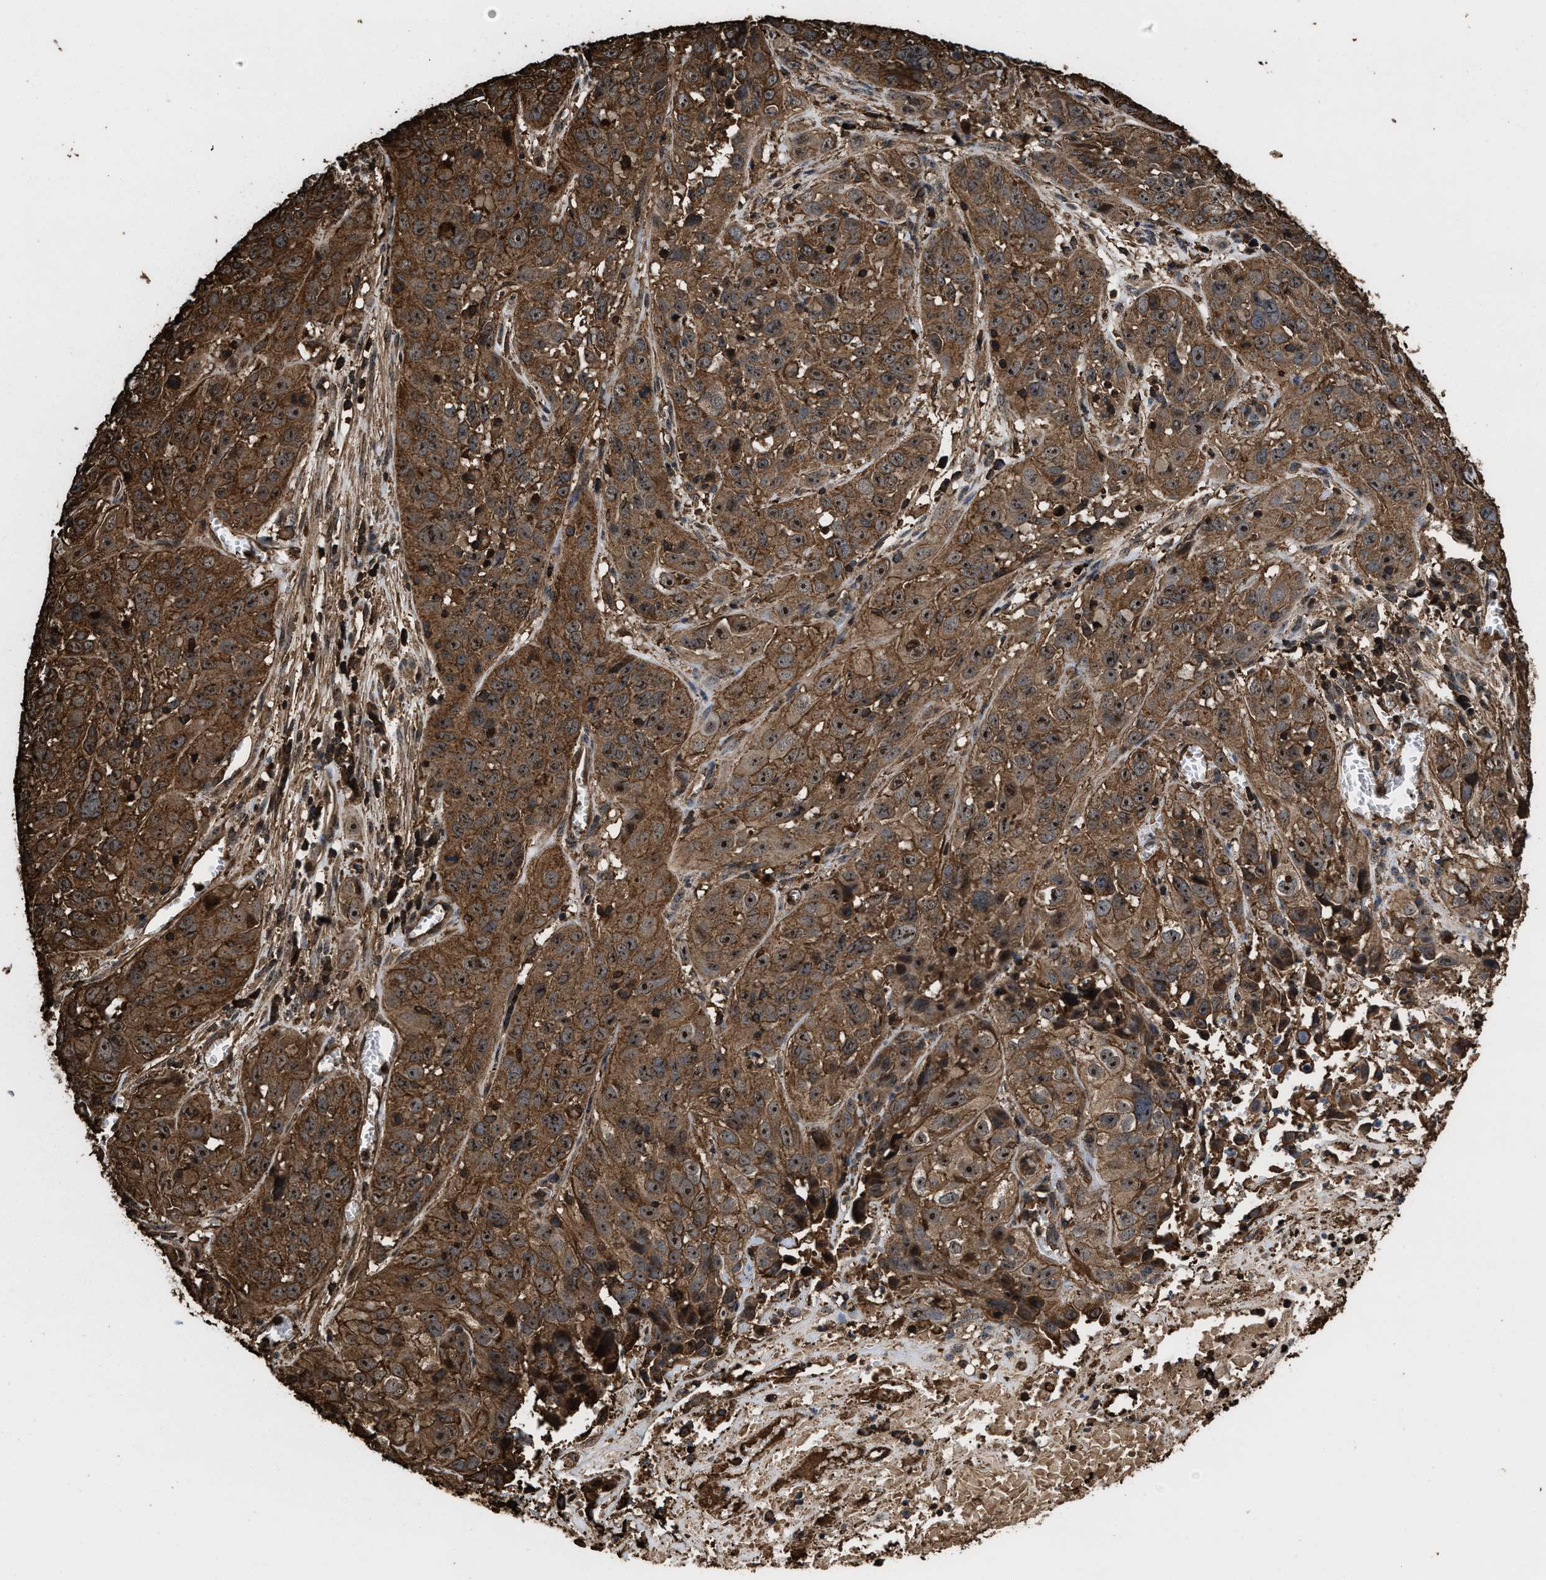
{"staining": {"intensity": "moderate", "quantity": ">75%", "location": "cytoplasmic/membranous,nuclear"}, "tissue": "cervical cancer", "cell_type": "Tumor cells", "image_type": "cancer", "snomed": [{"axis": "morphology", "description": "Squamous cell carcinoma, NOS"}, {"axis": "topography", "description": "Cervix"}], "caption": "Cervical cancer tissue displays moderate cytoplasmic/membranous and nuclear expression in approximately >75% of tumor cells", "gene": "KBTBD2", "patient": {"sex": "female", "age": 32}}